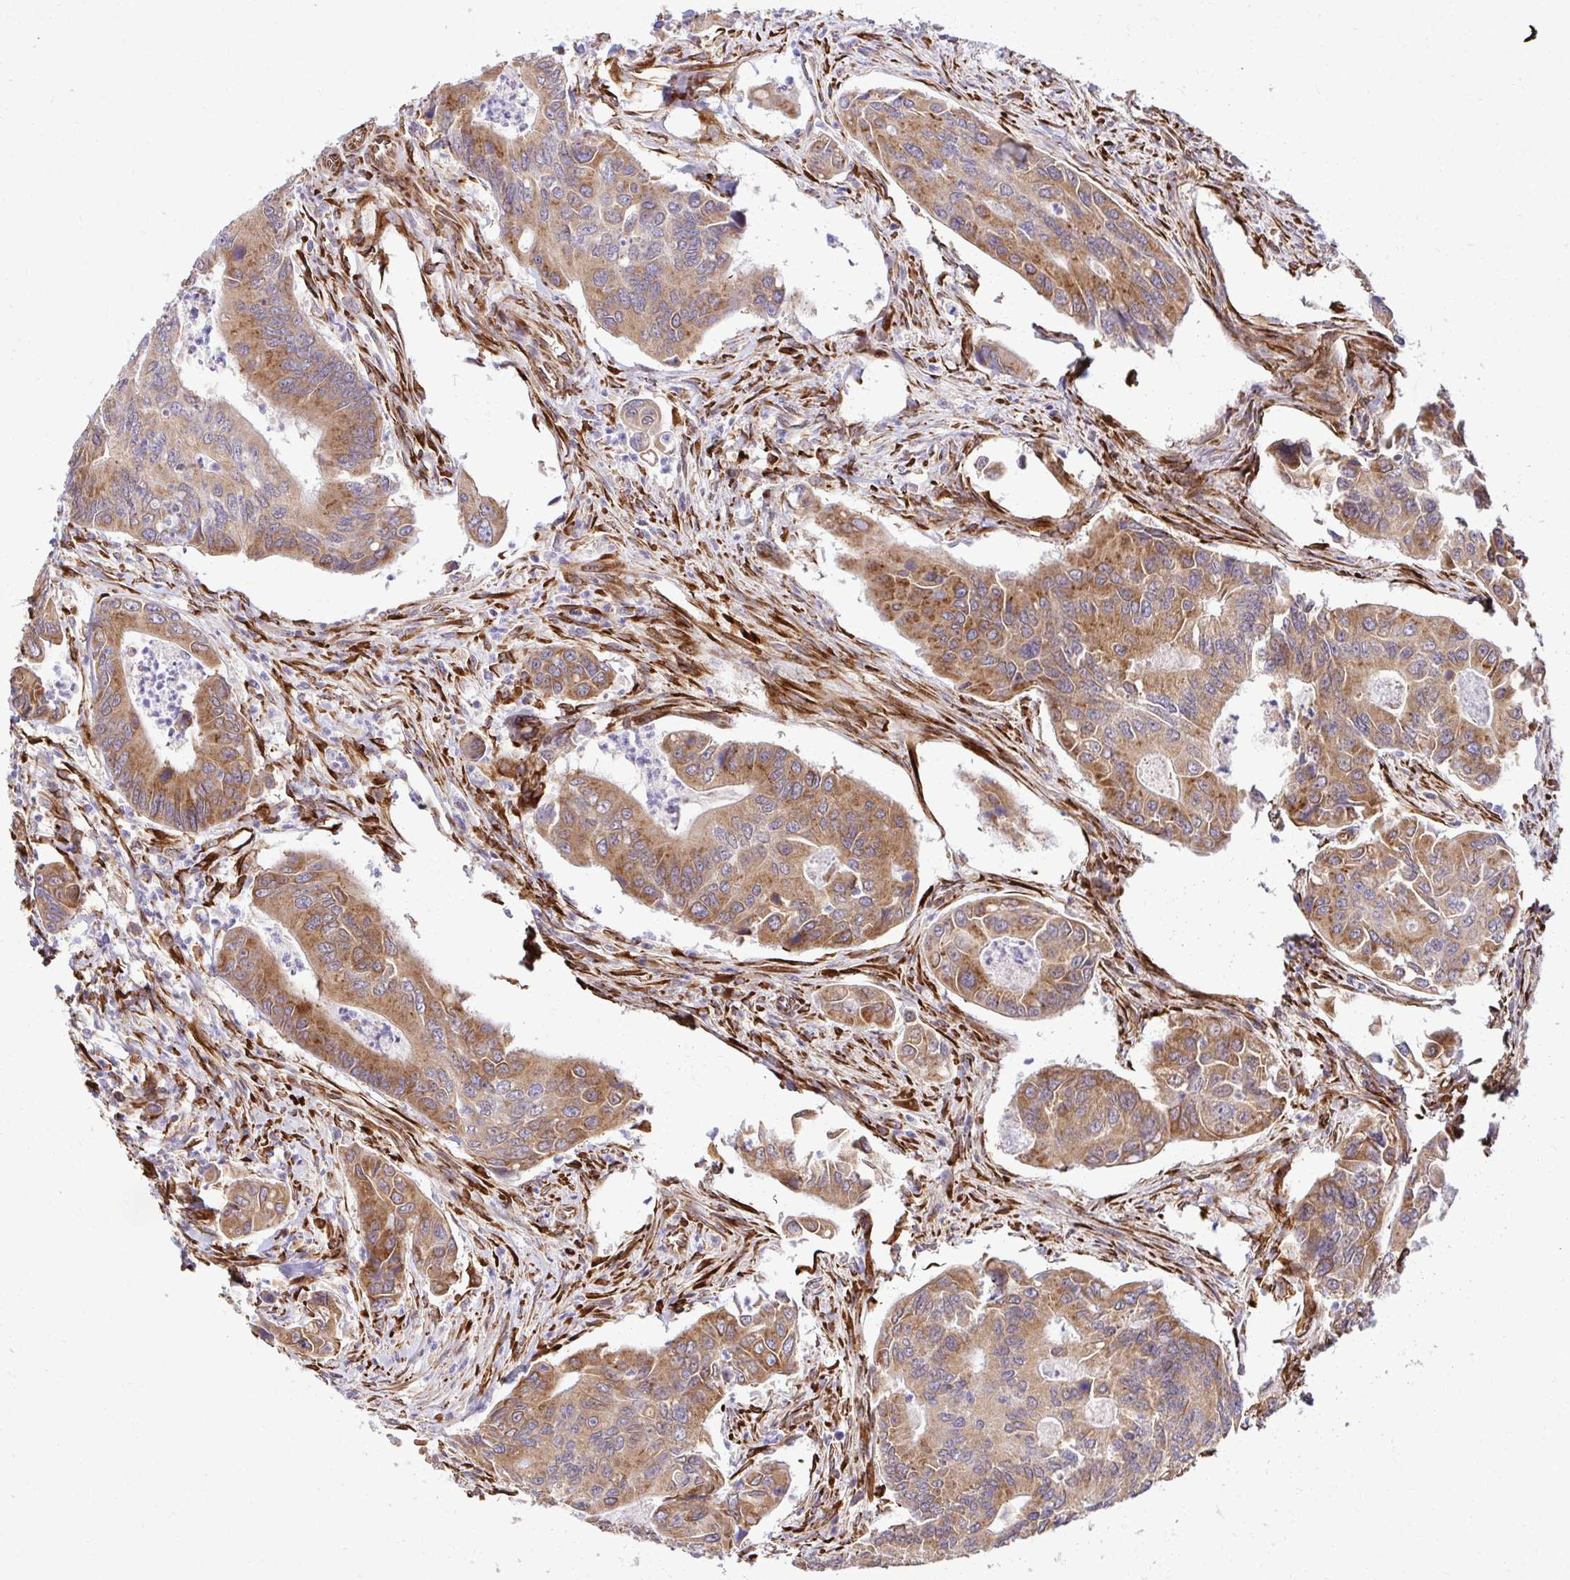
{"staining": {"intensity": "moderate", "quantity": ">75%", "location": "cytoplasmic/membranous"}, "tissue": "colorectal cancer", "cell_type": "Tumor cells", "image_type": "cancer", "snomed": [{"axis": "morphology", "description": "Adenocarcinoma, NOS"}, {"axis": "topography", "description": "Colon"}], "caption": "Adenocarcinoma (colorectal) stained with a brown dye exhibits moderate cytoplasmic/membranous positive positivity in about >75% of tumor cells.", "gene": "HPS1", "patient": {"sex": "female", "age": 67}}